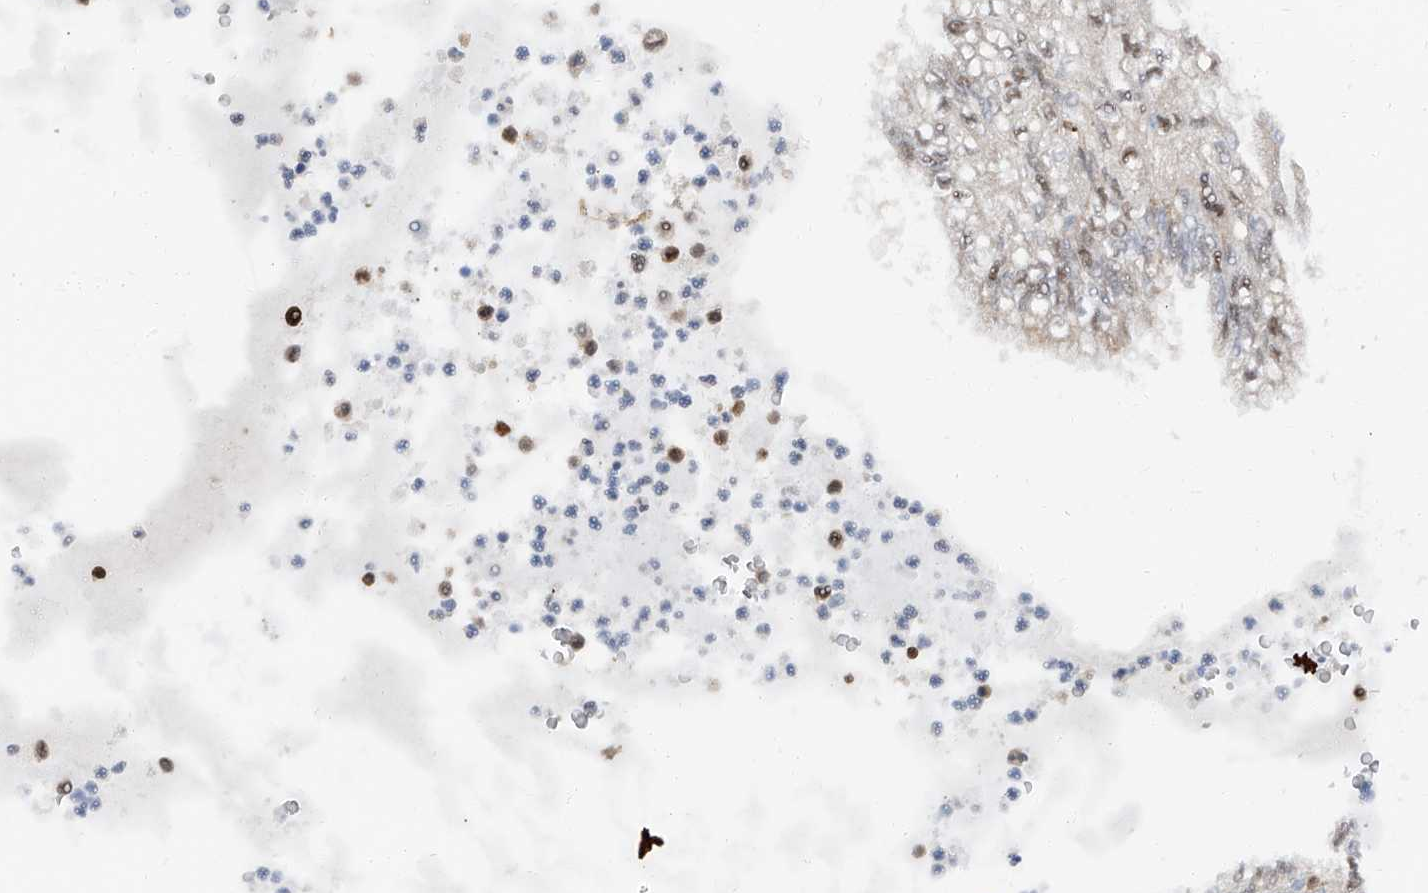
{"staining": {"intensity": "weak", "quantity": "<25%", "location": "nuclear"}, "tissue": "lung cancer", "cell_type": "Tumor cells", "image_type": "cancer", "snomed": [{"axis": "morphology", "description": "Adenocarcinoma, NOS"}, {"axis": "topography", "description": "Lung"}], "caption": "An image of lung adenocarcinoma stained for a protein displays no brown staining in tumor cells.", "gene": "PSMB10", "patient": {"sex": "female", "age": 70}}